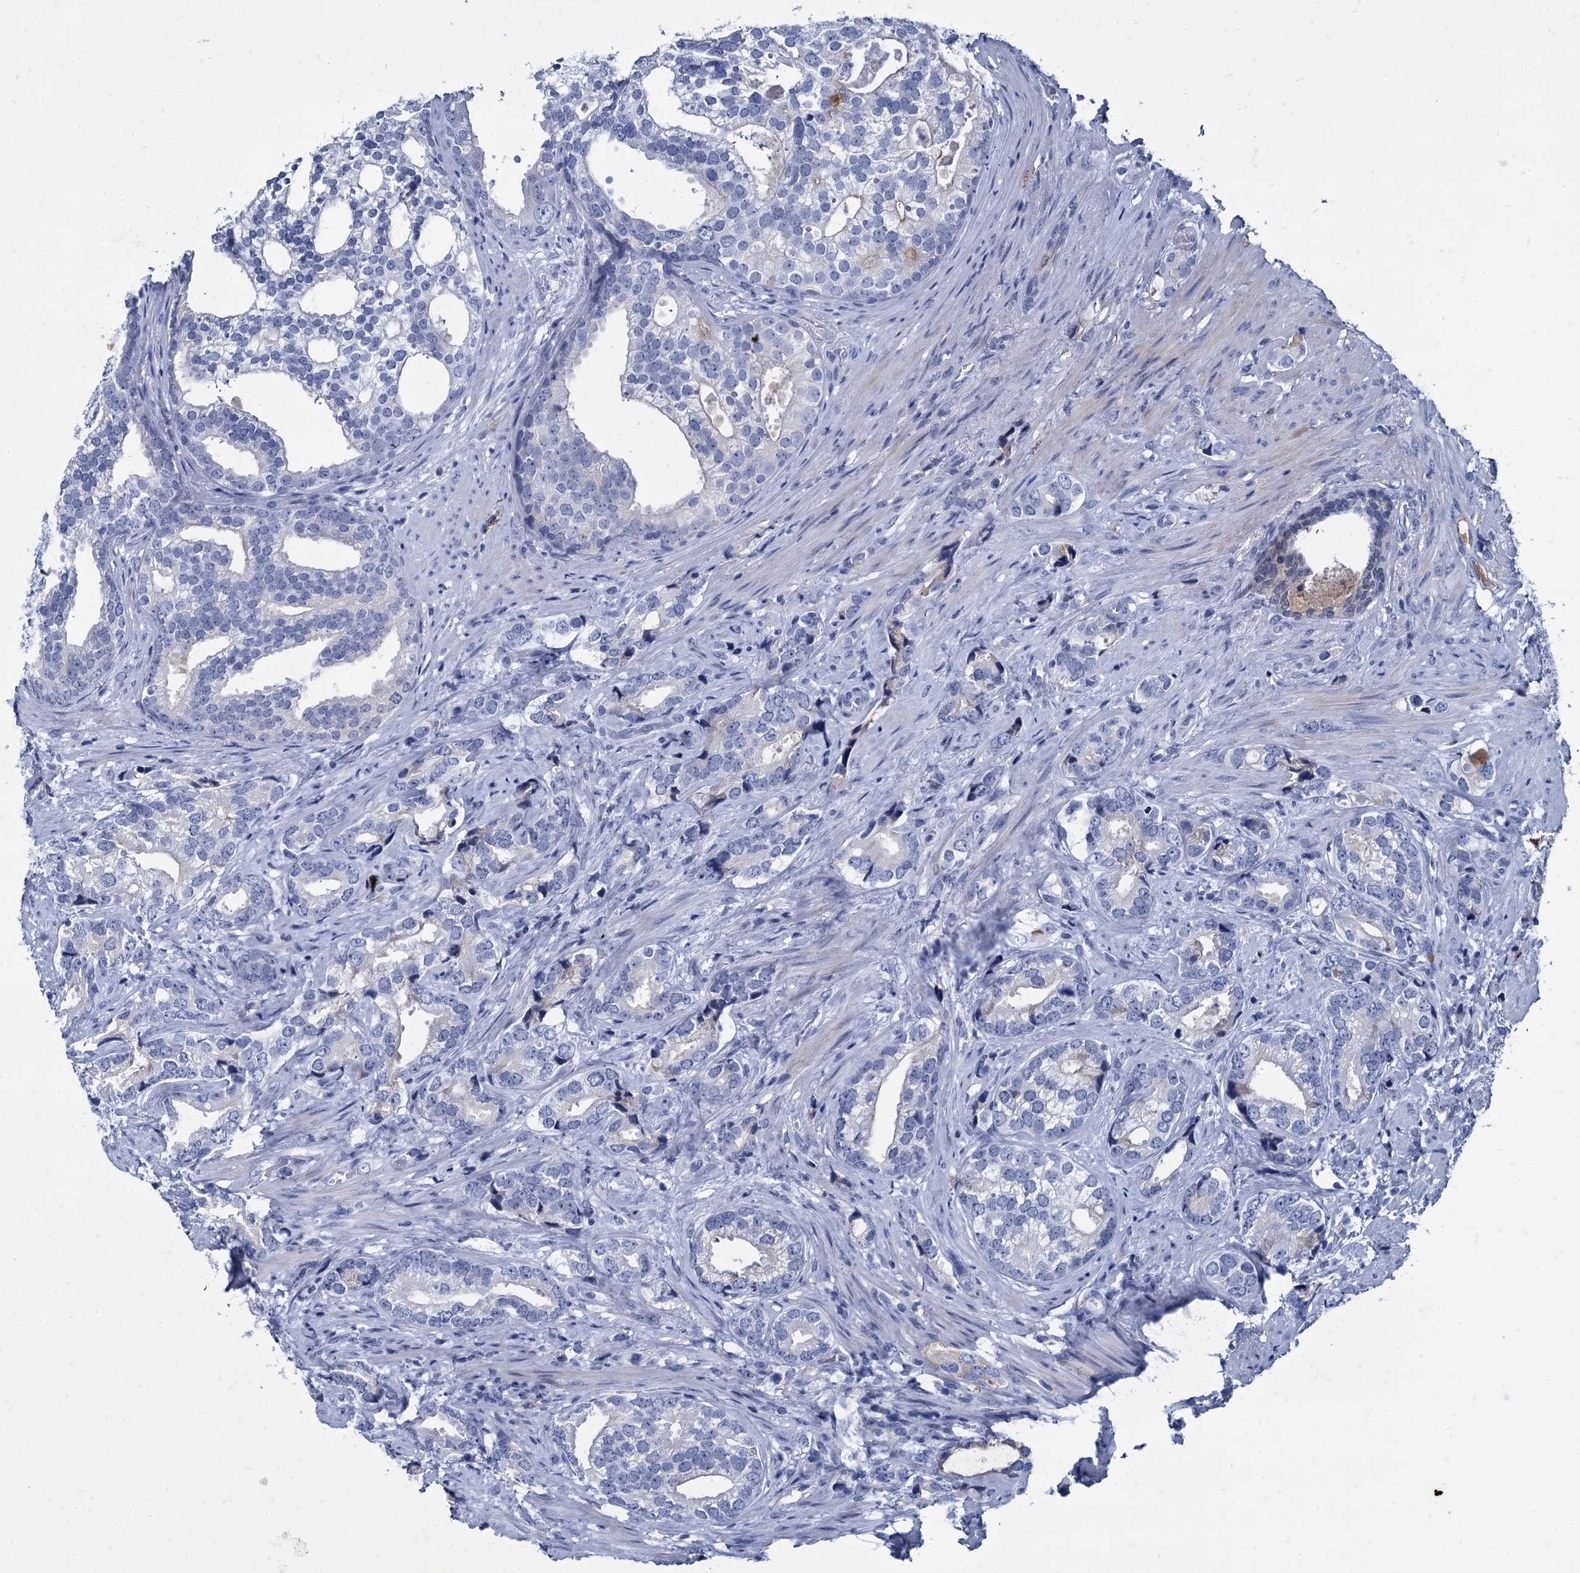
{"staining": {"intensity": "negative", "quantity": "none", "location": "none"}, "tissue": "prostate cancer", "cell_type": "Tumor cells", "image_type": "cancer", "snomed": [{"axis": "morphology", "description": "Adenocarcinoma, High grade"}, {"axis": "topography", "description": "Prostate"}], "caption": "Immunohistochemistry histopathology image of human prostate adenocarcinoma (high-grade) stained for a protein (brown), which exhibits no staining in tumor cells. (Immunohistochemistry (ihc), brightfield microscopy, high magnification).", "gene": "TMEM72", "patient": {"sex": "male", "age": 72}}